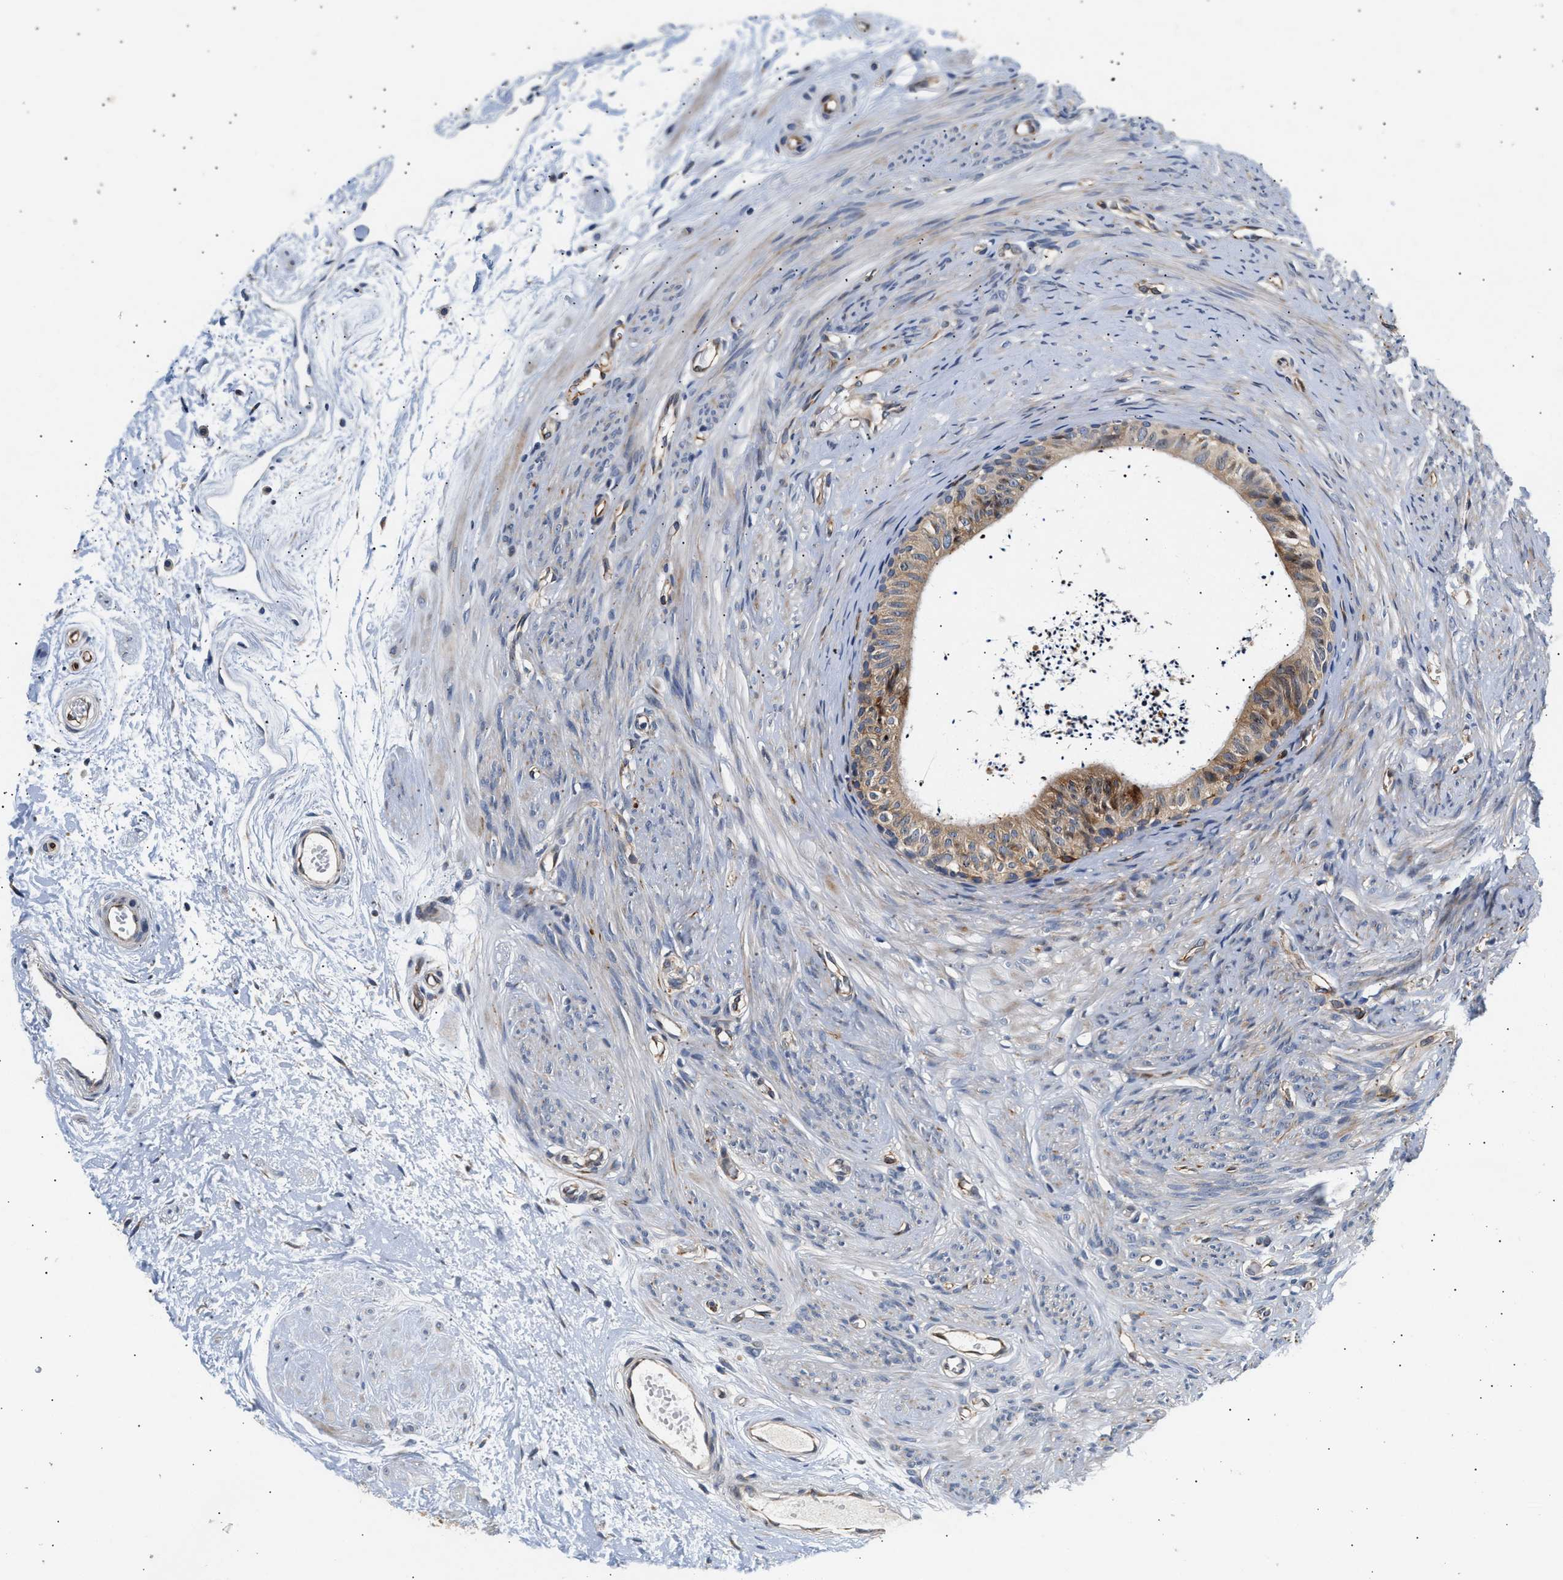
{"staining": {"intensity": "moderate", "quantity": ">75%", "location": "cytoplasmic/membranous"}, "tissue": "epididymis", "cell_type": "Glandular cells", "image_type": "normal", "snomed": [{"axis": "morphology", "description": "Normal tissue, NOS"}, {"axis": "topography", "description": "Epididymis"}], "caption": "Immunohistochemistry staining of benign epididymis, which shows medium levels of moderate cytoplasmic/membranous positivity in approximately >75% of glandular cells indicating moderate cytoplasmic/membranous protein expression. The staining was performed using DAB (brown) for protein detection and nuclei were counterstained in hematoxylin (blue).", "gene": "IFT74", "patient": {"sex": "male", "age": 56}}